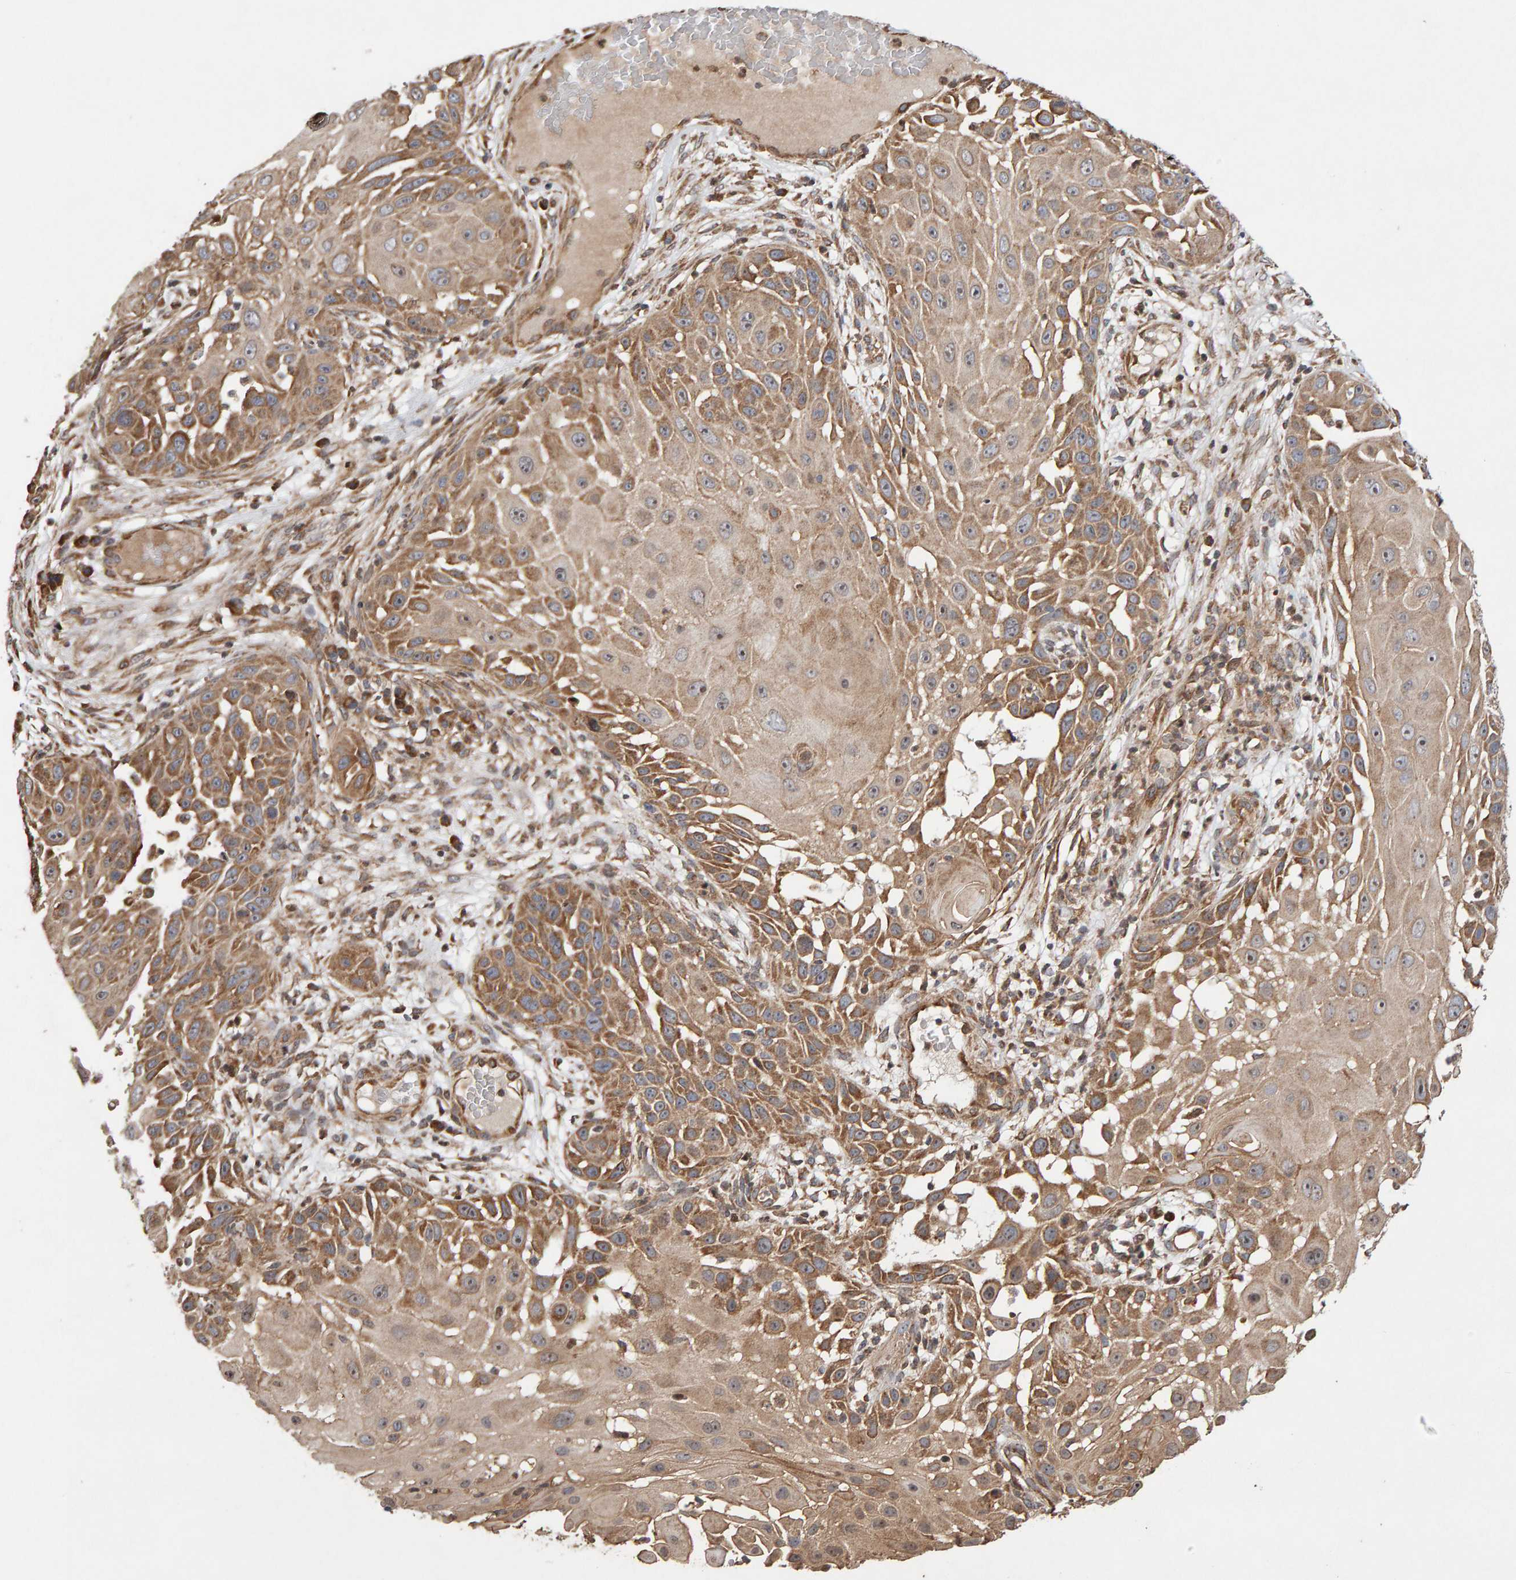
{"staining": {"intensity": "moderate", "quantity": ">75%", "location": "cytoplasmic/membranous"}, "tissue": "skin cancer", "cell_type": "Tumor cells", "image_type": "cancer", "snomed": [{"axis": "morphology", "description": "Squamous cell carcinoma, NOS"}, {"axis": "topography", "description": "Skin"}], "caption": "This photomicrograph displays skin cancer stained with immunohistochemistry (IHC) to label a protein in brown. The cytoplasmic/membranous of tumor cells show moderate positivity for the protein. Nuclei are counter-stained blue.", "gene": "LZTS1", "patient": {"sex": "female", "age": 44}}